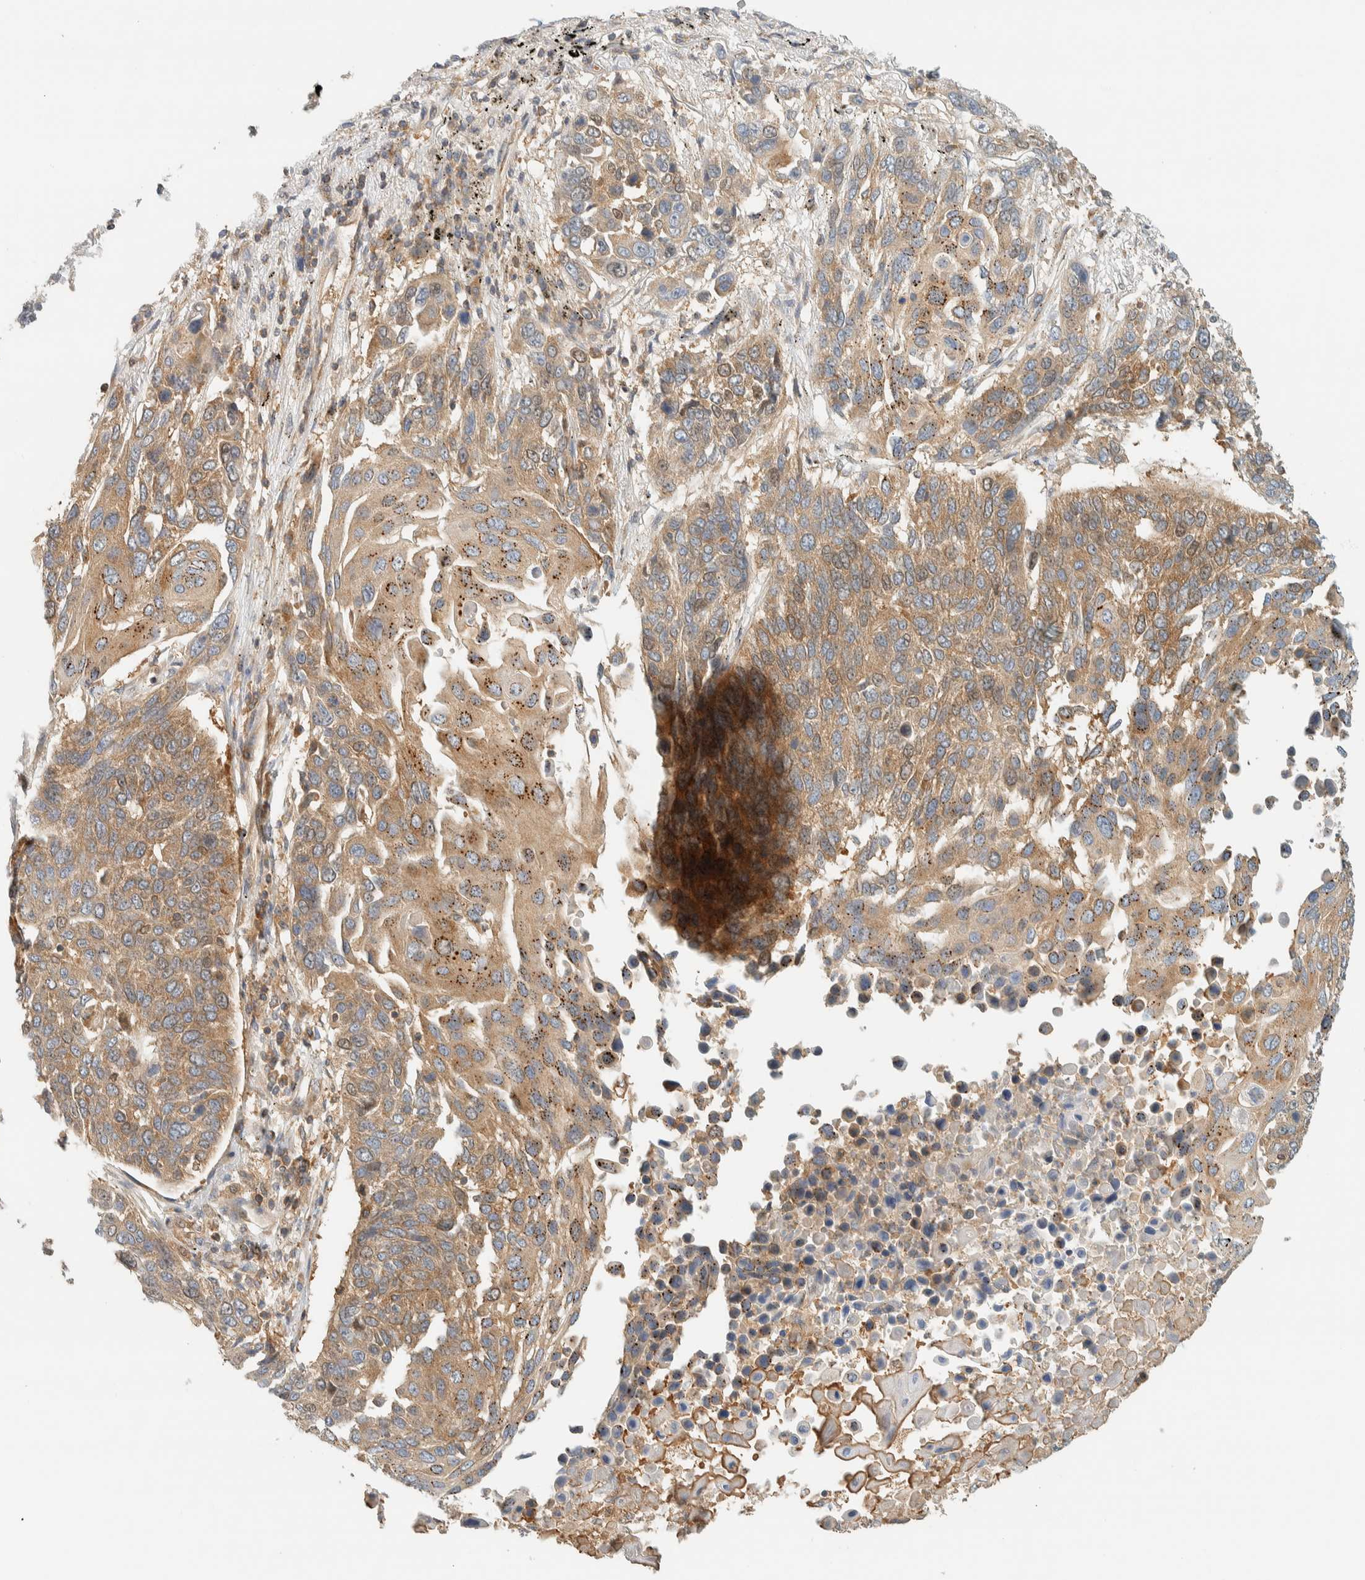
{"staining": {"intensity": "moderate", "quantity": ">75%", "location": "cytoplasmic/membranous"}, "tissue": "lung cancer", "cell_type": "Tumor cells", "image_type": "cancer", "snomed": [{"axis": "morphology", "description": "Squamous cell carcinoma, NOS"}, {"axis": "topography", "description": "Lung"}], "caption": "This photomicrograph exhibits immunohistochemistry (IHC) staining of human lung squamous cell carcinoma, with medium moderate cytoplasmic/membranous positivity in about >75% of tumor cells.", "gene": "ARFGEF1", "patient": {"sex": "male", "age": 66}}